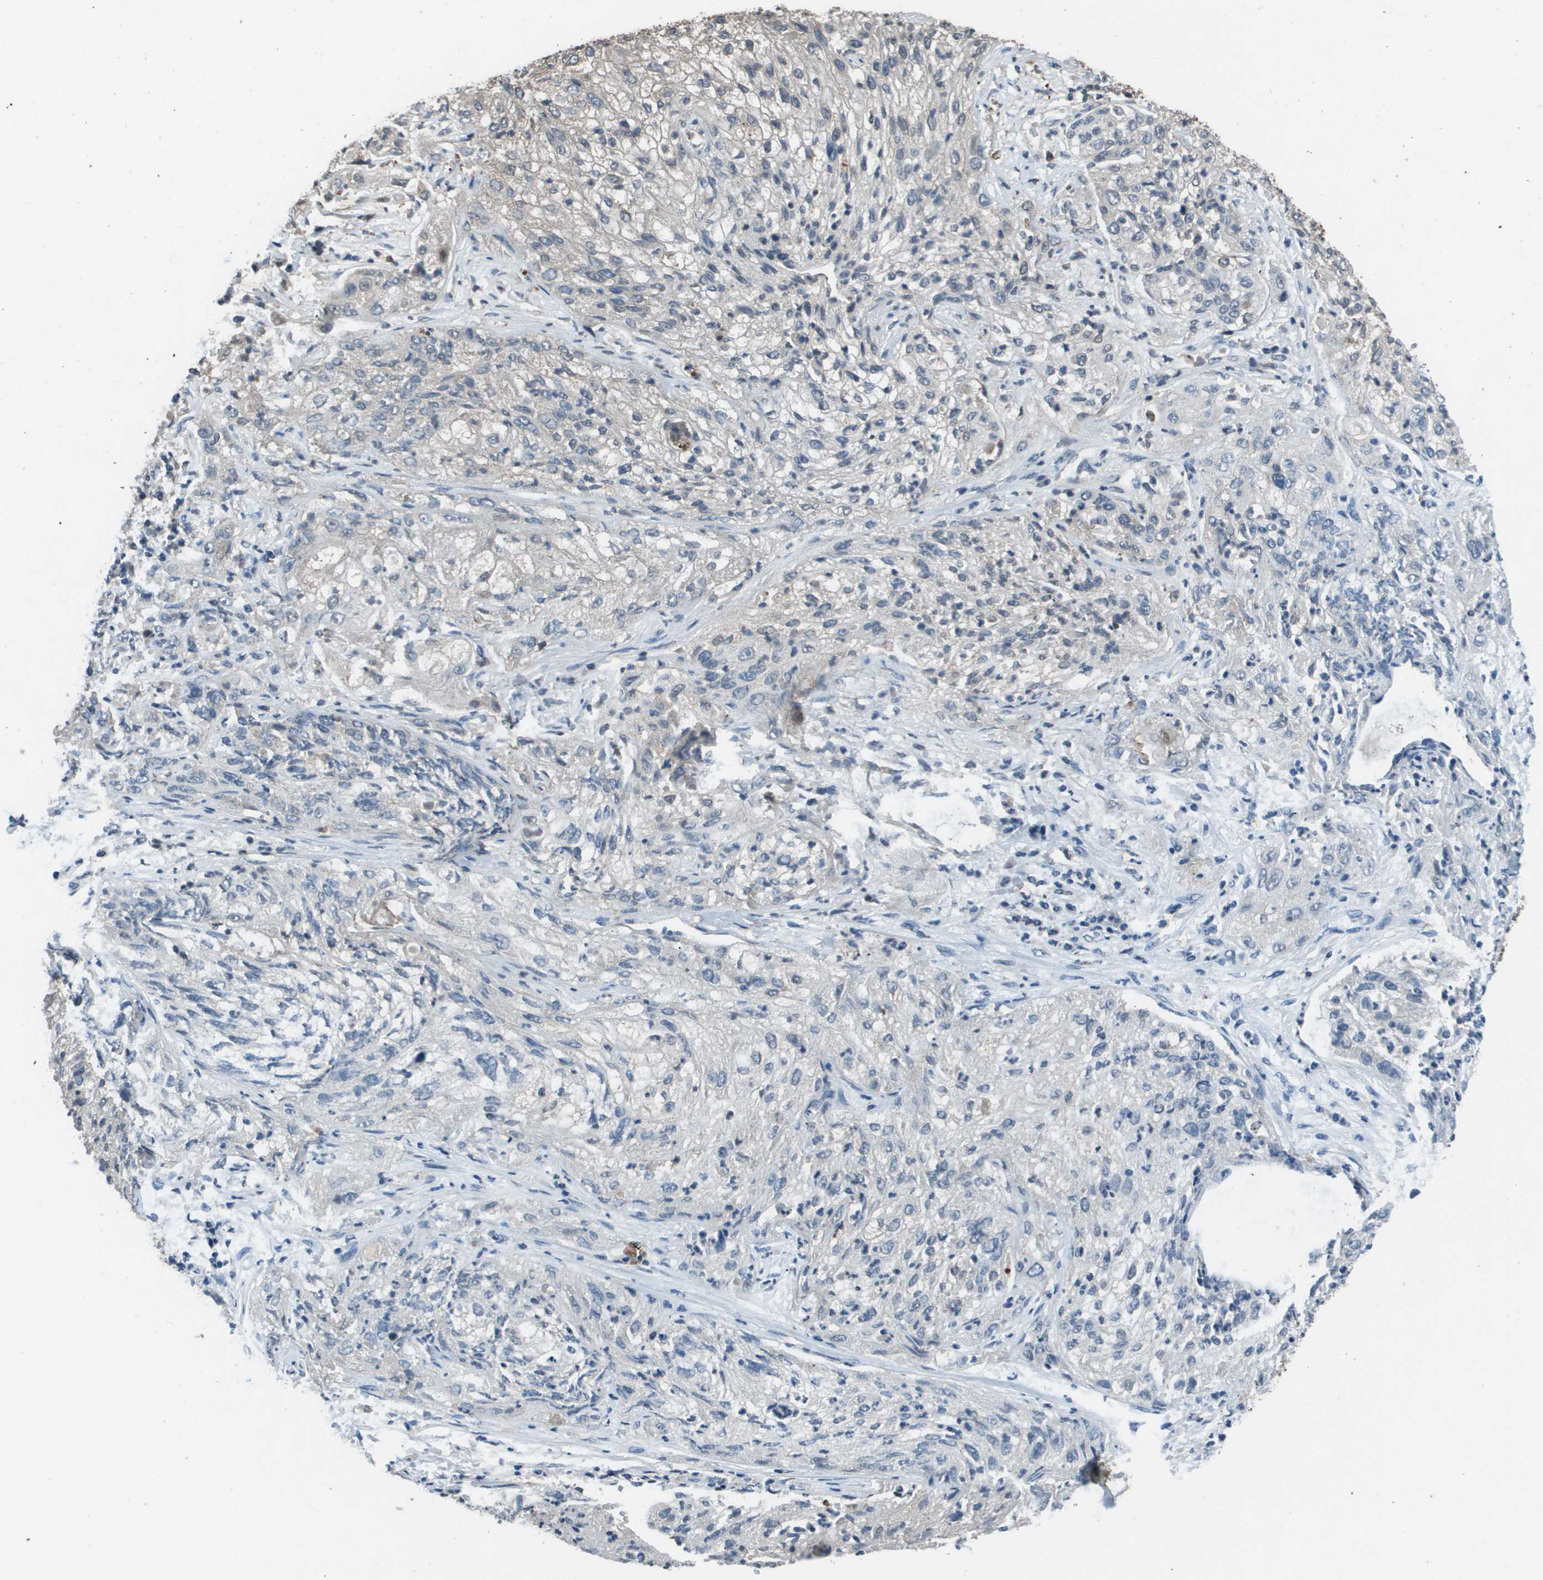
{"staining": {"intensity": "weak", "quantity": "<25%", "location": "cytoplasmic/membranous"}, "tissue": "lung cancer", "cell_type": "Tumor cells", "image_type": "cancer", "snomed": [{"axis": "morphology", "description": "Inflammation, NOS"}, {"axis": "morphology", "description": "Squamous cell carcinoma, NOS"}, {"axis": "topography", "description": "Lymph node"}, {"axis": "topography", "description": "Soft tissue"}, {"axis": "topography", "description": "Lung"}], "caption": "Tumor cells are negative for brown protein staining in lung cancer (squamous cell carcinoma).", "gene": "GOSR2", "patient": {"sex": "male", "age": 66}}